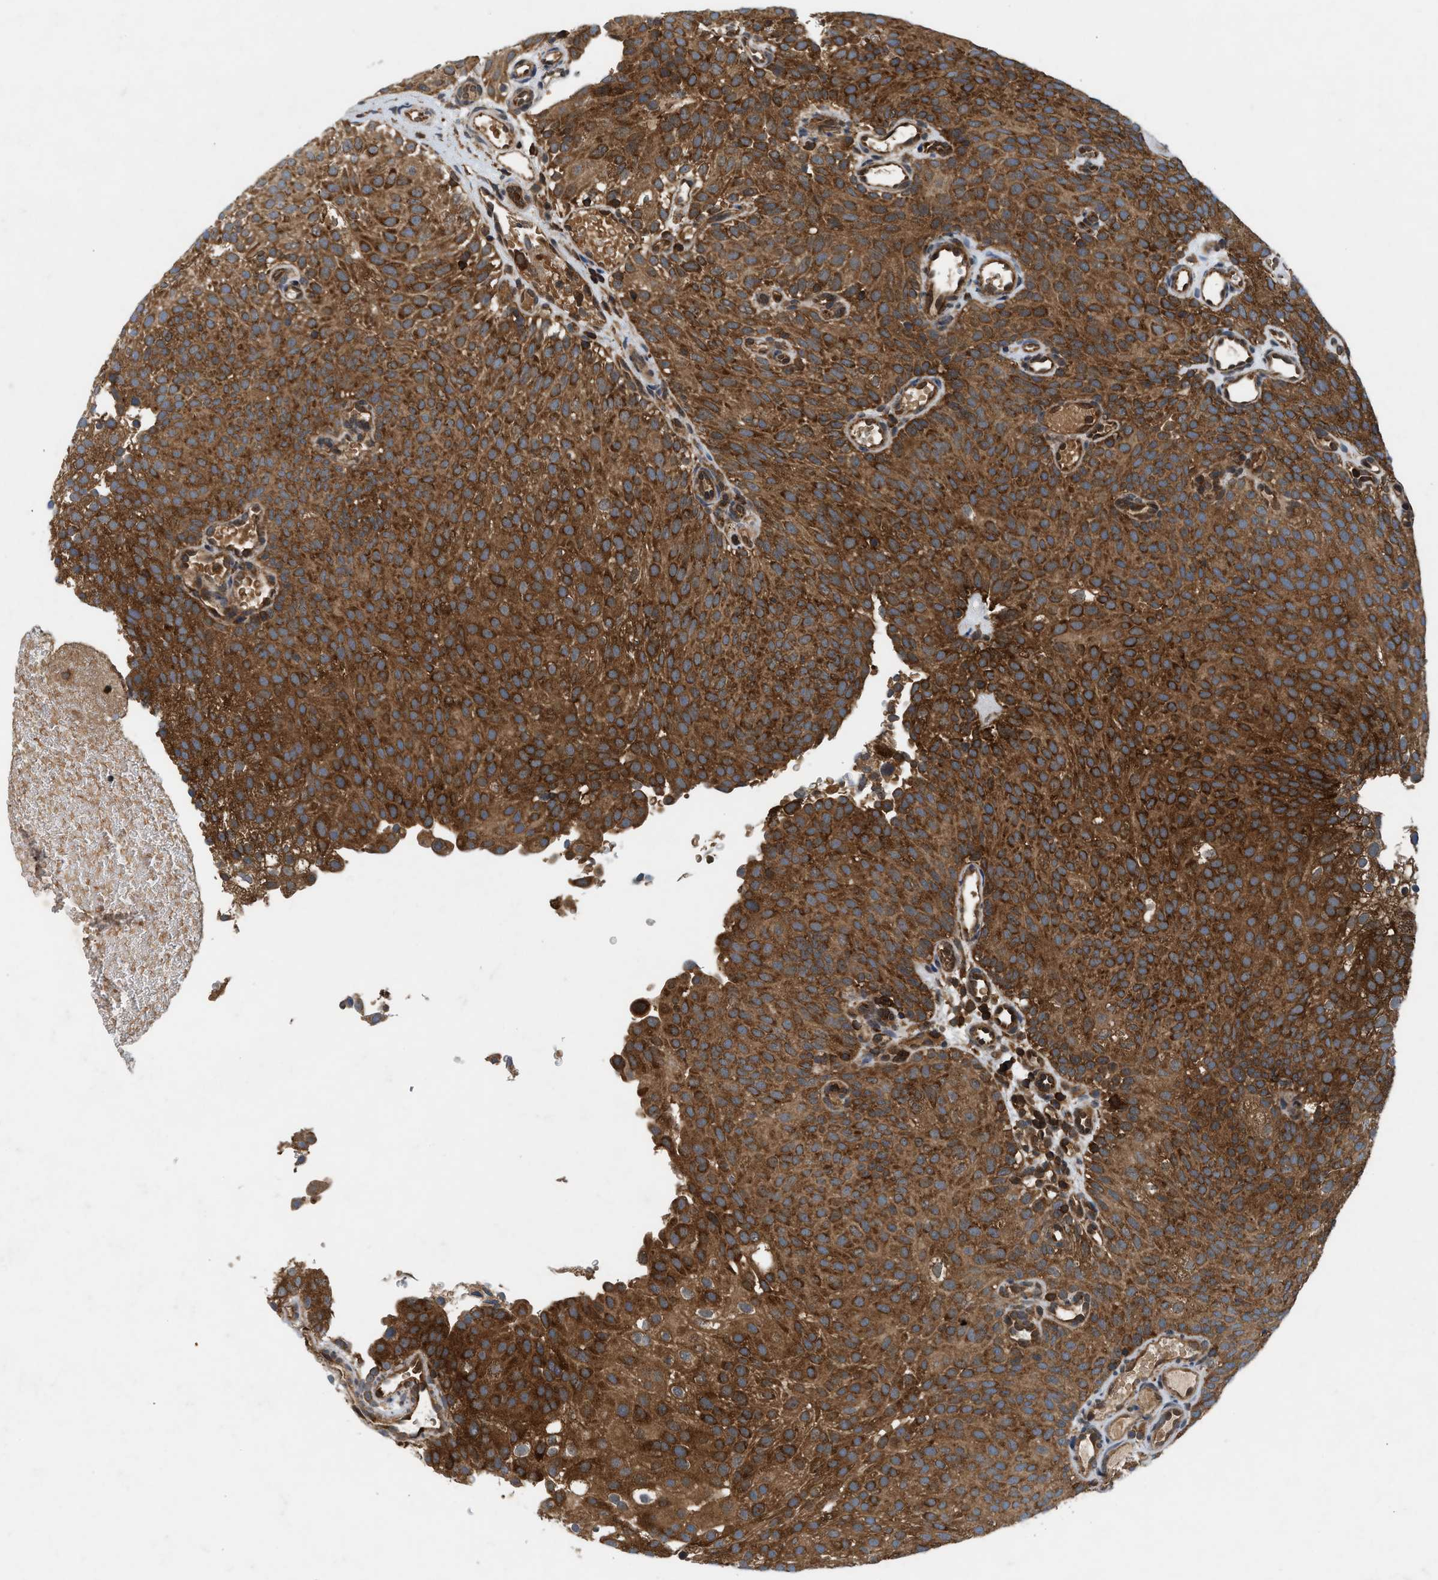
{"staining": {"intensity": "strong", "quantity": ">75%", "location": "cytoplasmic/membranous"}, "tissue": "urothelial cancer", "cell_type": "Tumor cells", "image_type": "cancer", "snomed": [{"axis": "morphology", "description": "Urothelial carcinoma, Low grade"}, {"axis": "topography", "description": "Urinary bladder"}], "caption": "Immunohistochemistry (IHC) of urothelial carcinoma (low-grade) exhibits high levels of strong cytoplasmic/membranous staining in approximately >75% of tumor cells.", "gene": "OXSR1", "patient": {"sex": "male", "age": 78}}